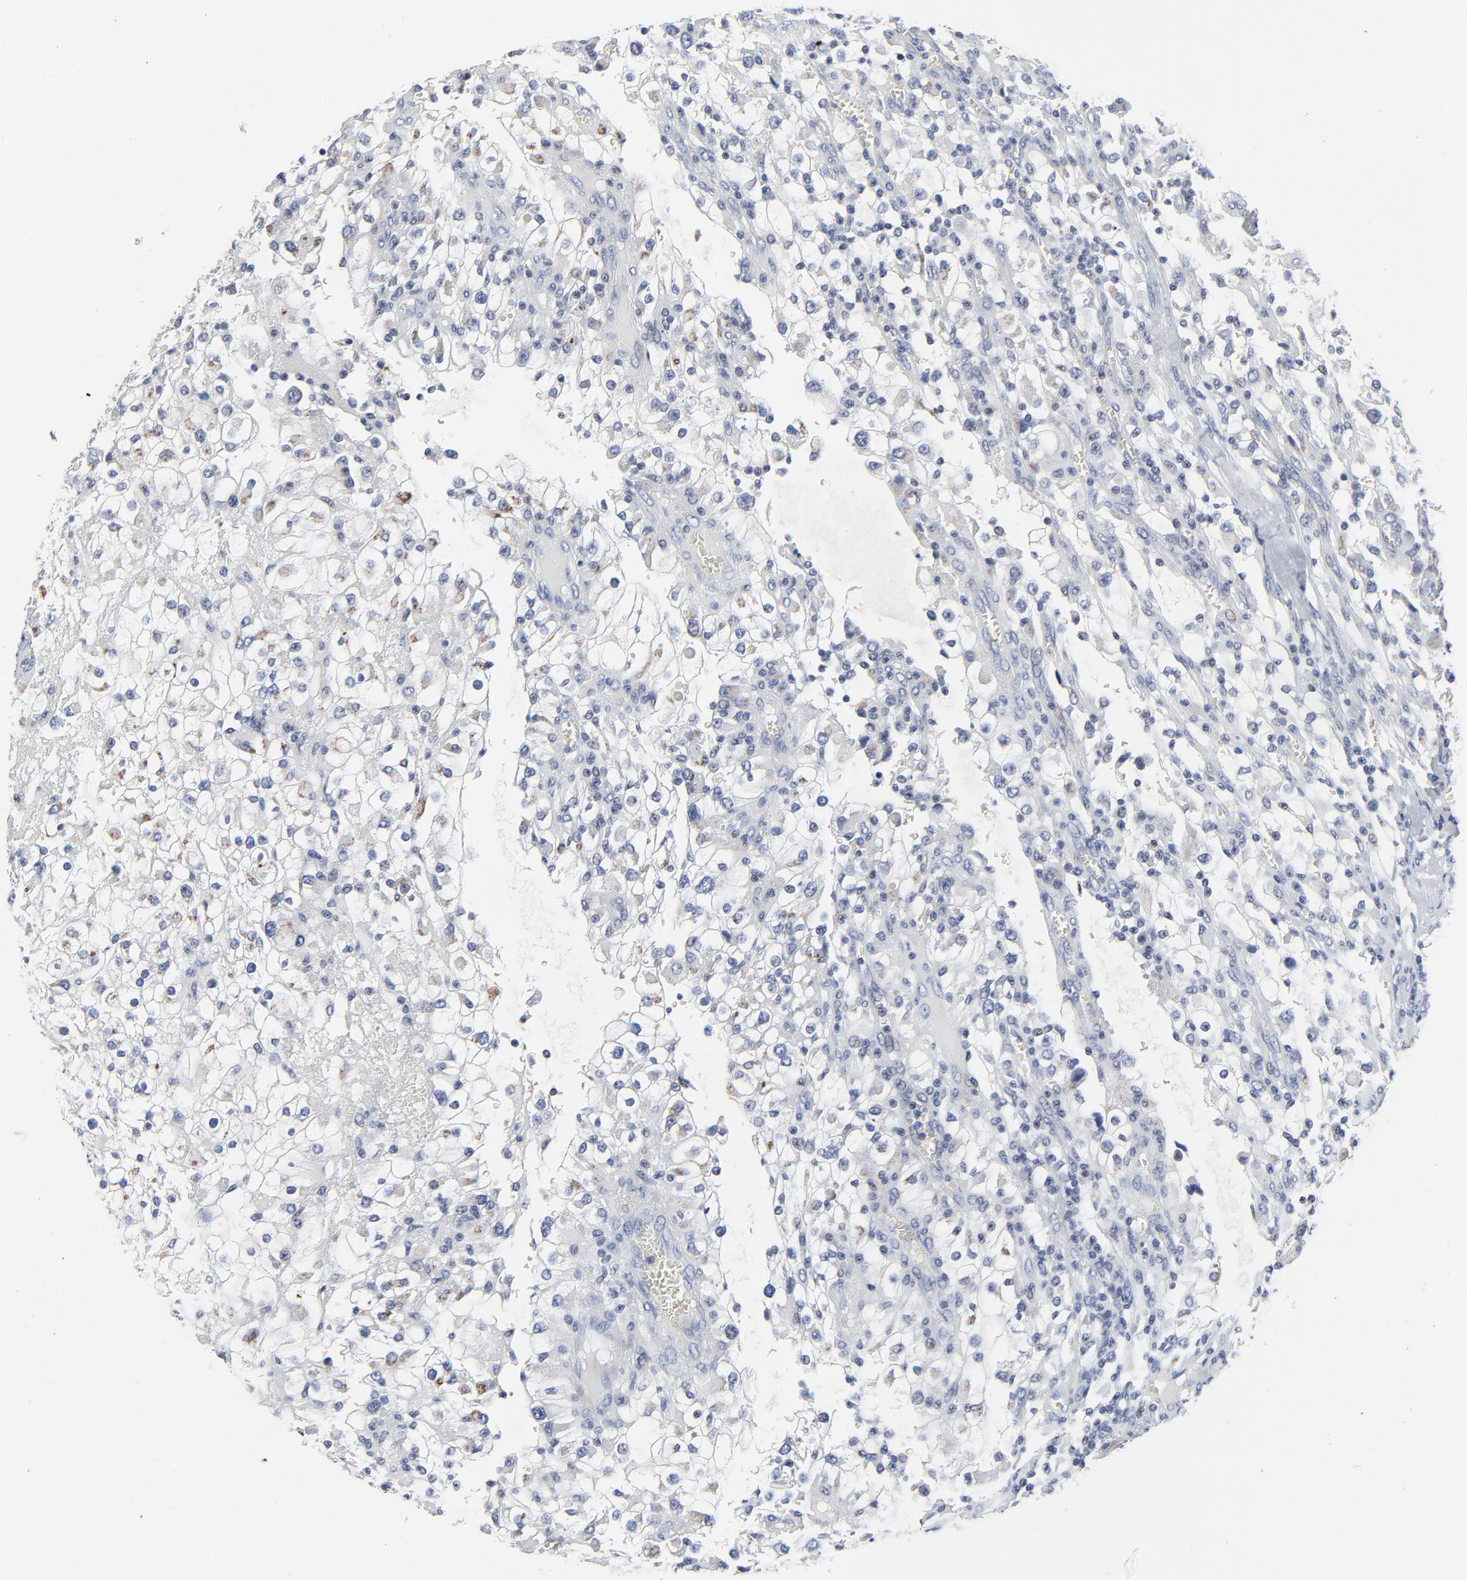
{"staining": {"intensity": "negative", "quantity": "none", "location": "none"}, "tissue": "renal cancer", "cell_type": "Tumor cells", "image_type": "cancer", "snomed": [{"axis": "morphology", "description": "Adenocarcinoma, NOS"}, {"axis": "topography", "description": "Kidney"}], "caption": "This is a image of immunohistochemistry (IHC) staining of adenocarcinoma (renal), which shows no staining in tumor cells.", "gene": "LNX1", "patient": {"sex": "female", "age": 52}}